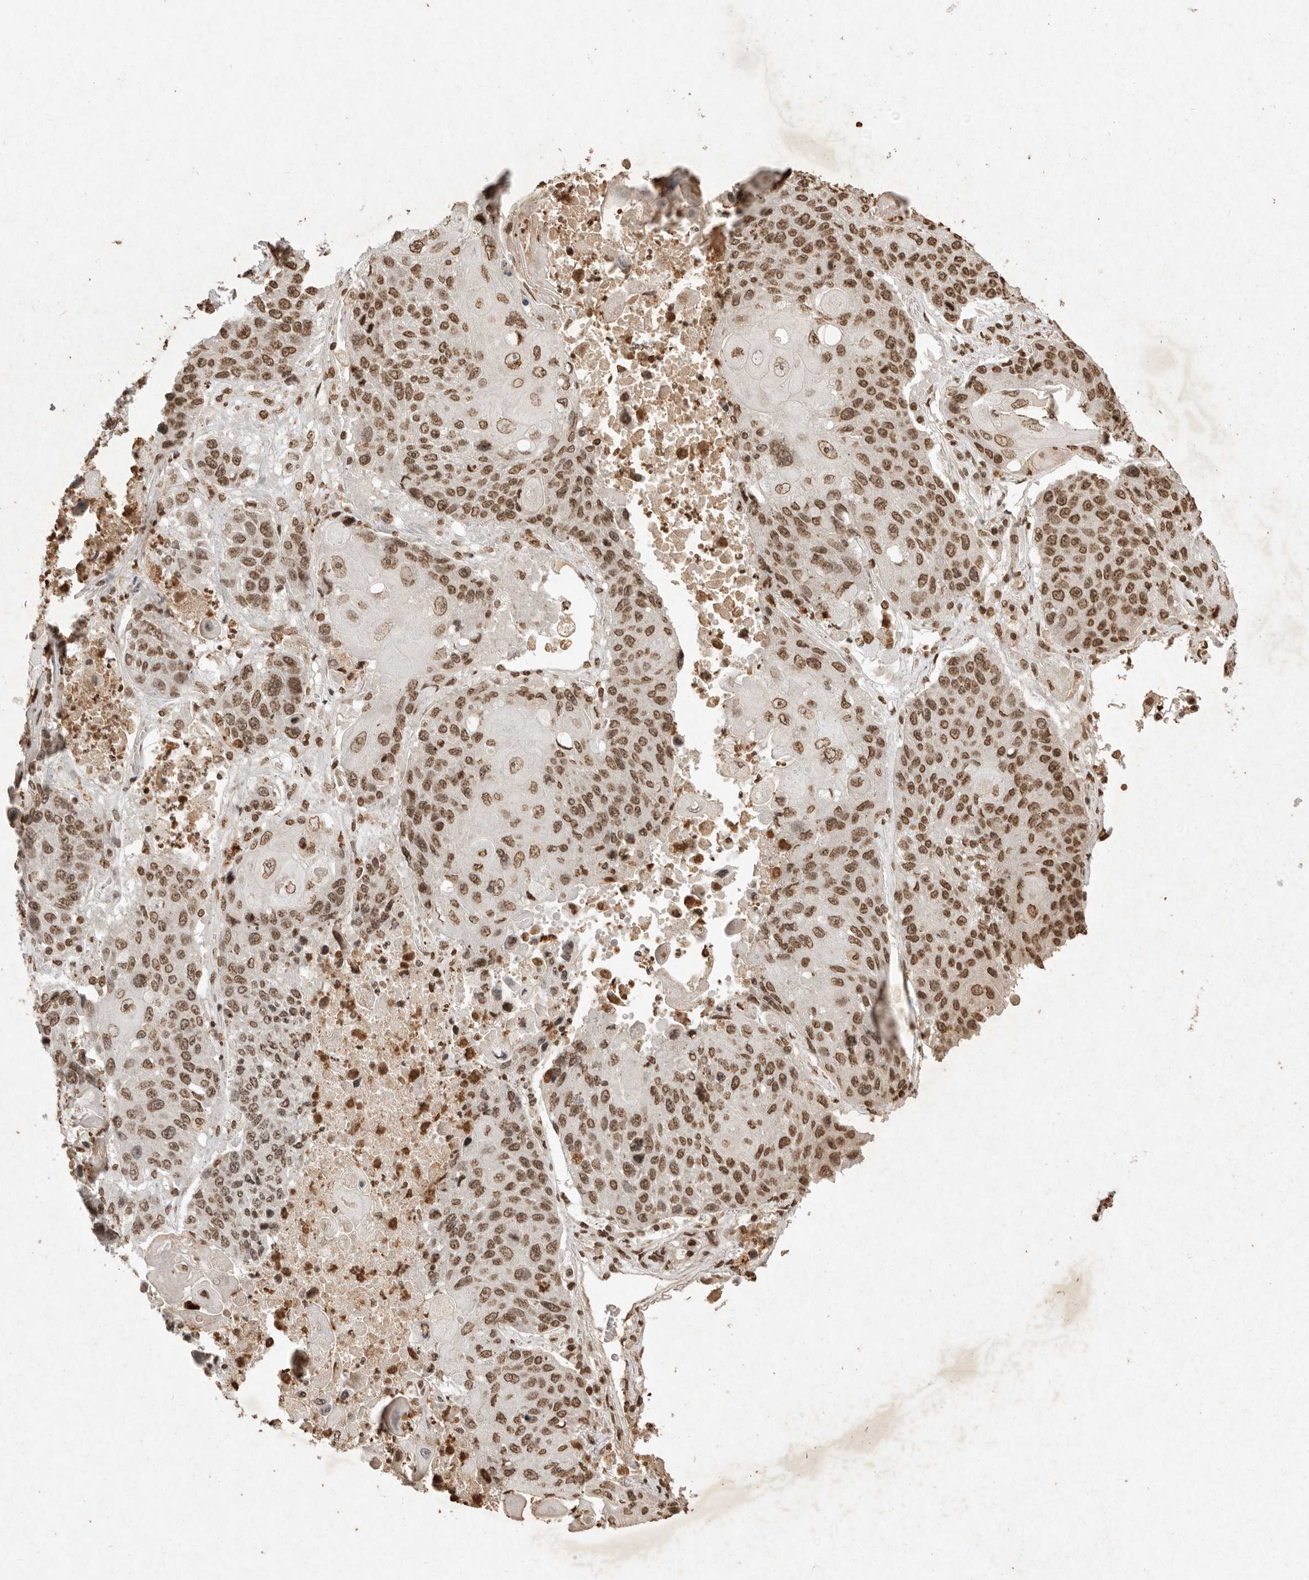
{"staining": {"intensity": "moderate", "quantity": ">75%", "location": "nuclear"}, "tissue": "lung cancer", "cell_type": "Tumor cells", "image_type": "cancer", "snomed": [{"axis": "morphology", "description": "Squamous cell carcinoma, NOS"}, {"axis": "topography", "description": "Lung"}], "caption": "DAB (3,3'-diaminobenzidine) immunohistochemical staining of human lung squamous cell carcinoma demonstrates moderate nuclear protein expression in approximately >75% of tumor cells. The protein of interest is shown in brown color, while the nuclei are stained blue.", "gene": "NKX3-2", "patient": {"sex": "male", "age": 61}}